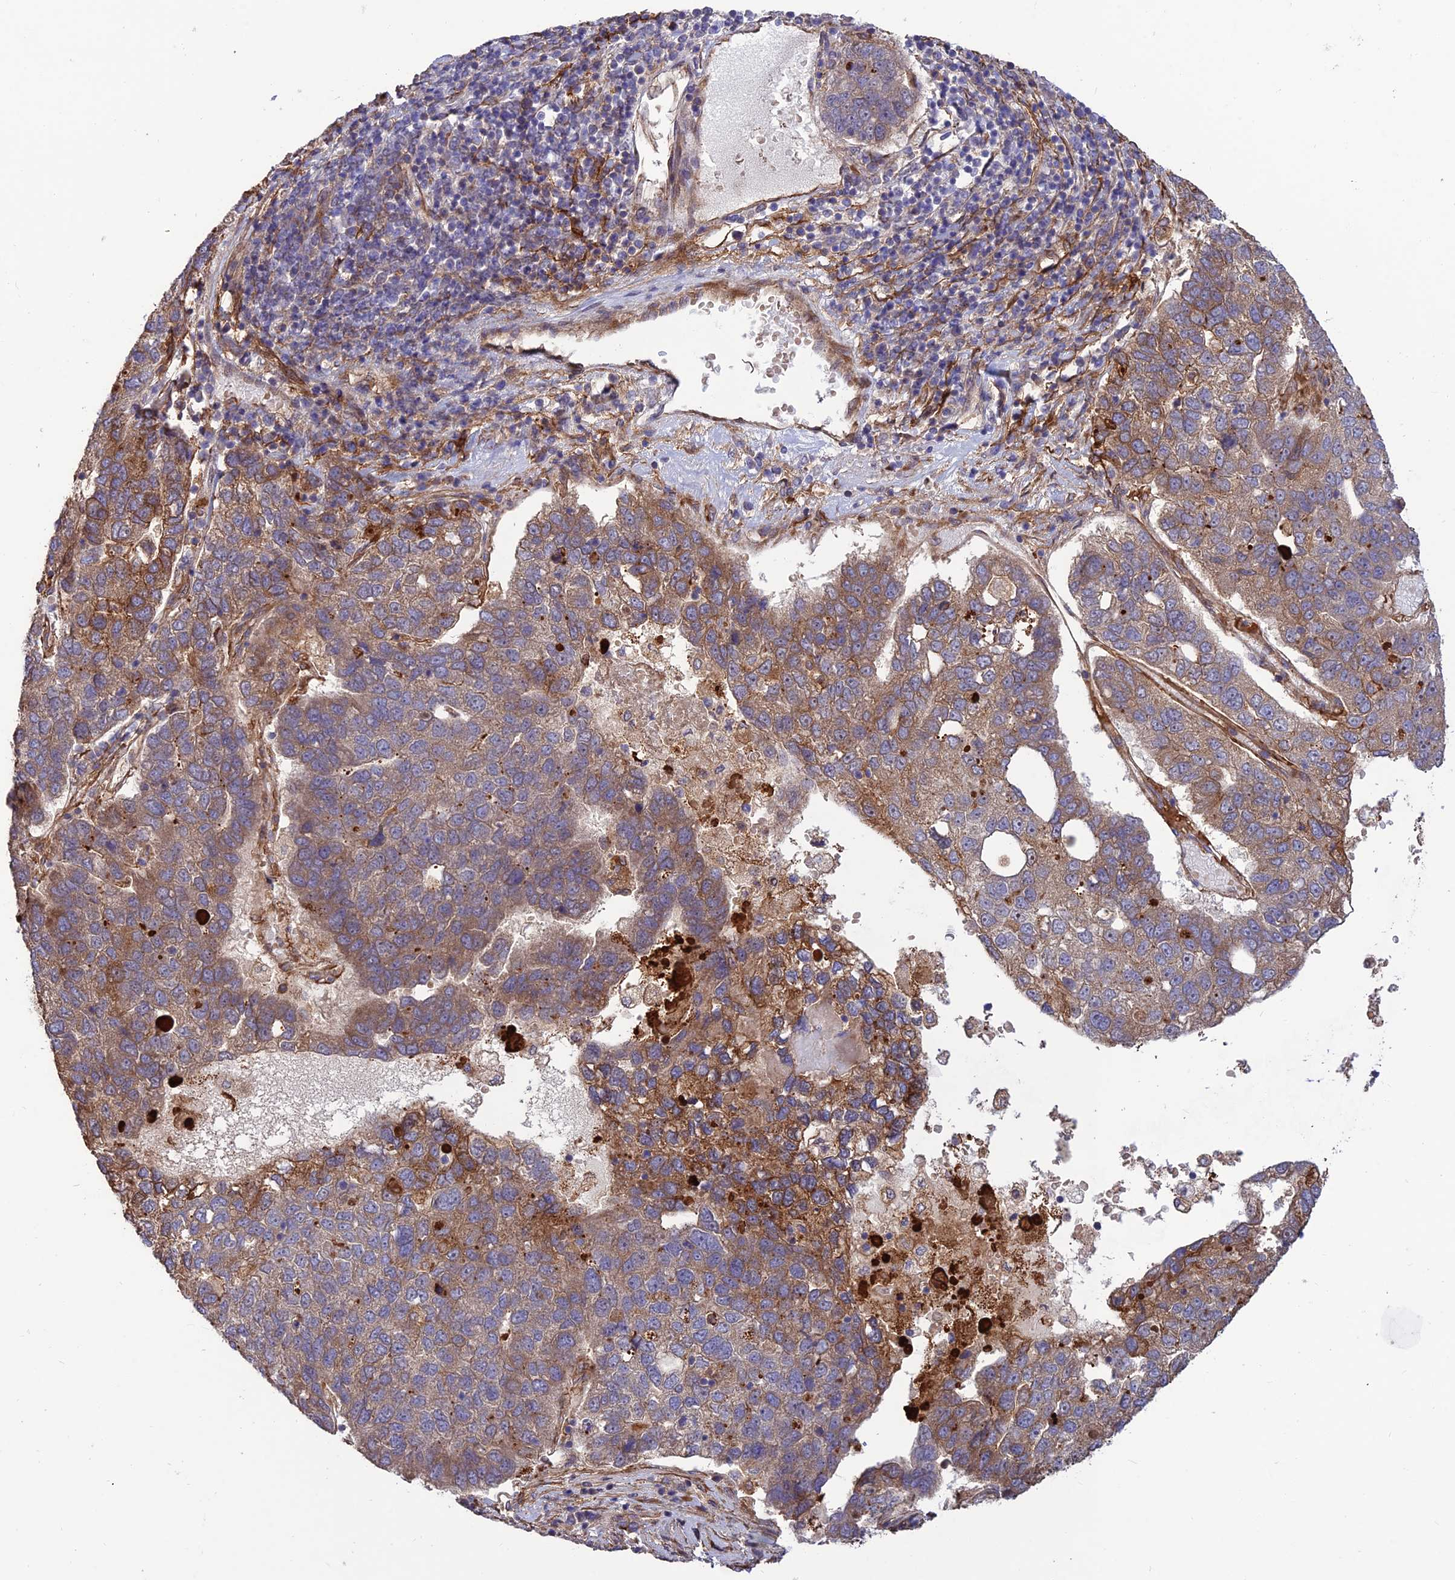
{"staining": {"intensity": "moderate", "quantity": "25%-75%", "location": "cytoplasmic/membranous"}, "tissue": "pancreatic cancer", "cell_type": "Tumor cells", "image_type": "cancer", "snomed": [{"axis": "morphology", "description": "Adenocarcinoma, NOS"}, {"axis": "topography", "description": "Pancreas"}], "caption": "IHC of human pancreatic cancer exhibits medium levels of moderate cytoplasmic/membranous expression in approximately 25%-75% of tumor cells. IHC stains the protein in brown and the nuclei are stained blue.", "gene": "CRTAP", "patient": {"sex": "female", "age": 61}}